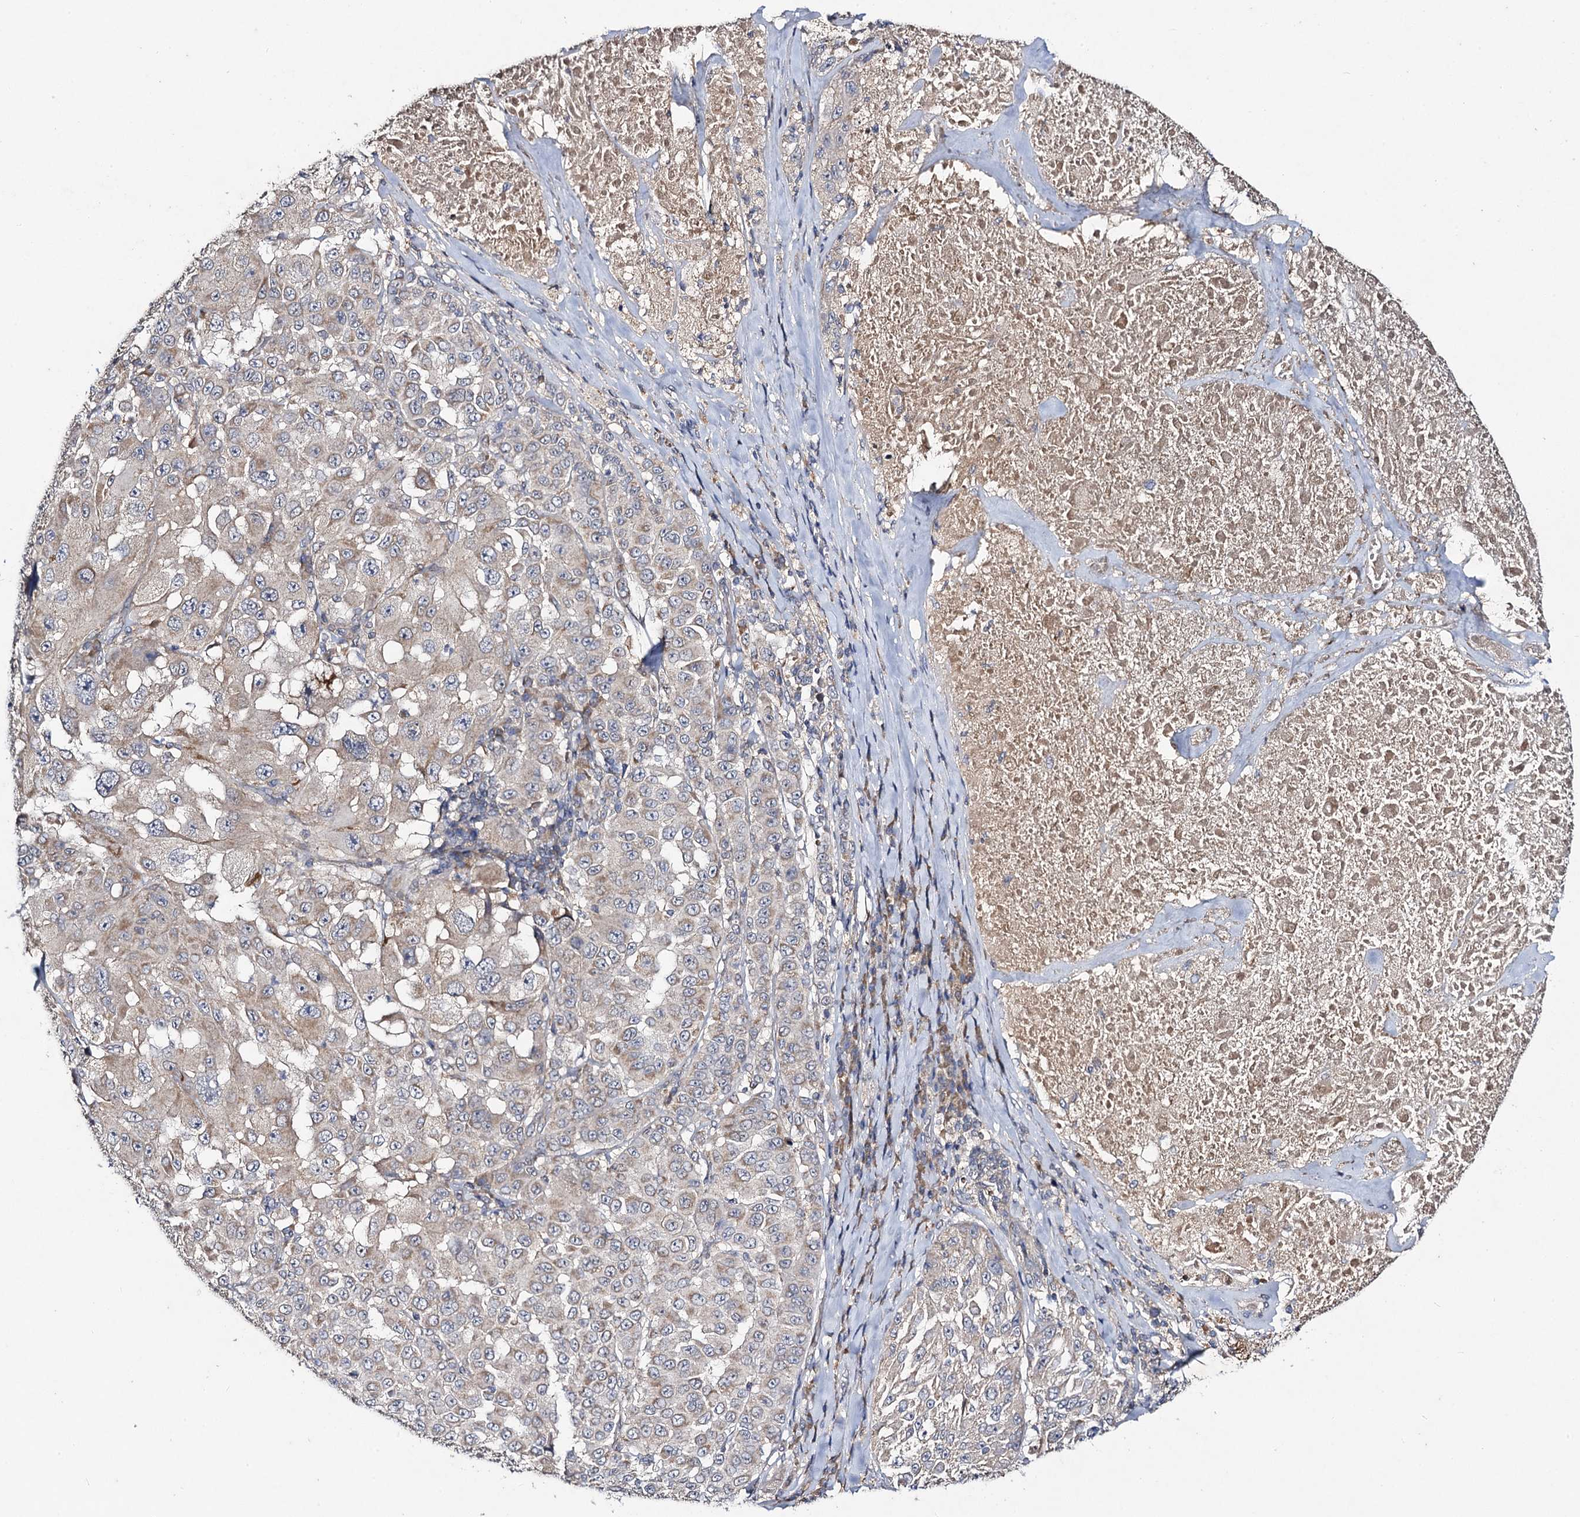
{"staining": {"intensity": "weak", "quantity": "25%-75%", "location": "cytoplasmic/membranous"}, "tissue": "melanoma", "cell_type": "Tumor cells", "image_type": "cancer", "snomed": [{"axis": "morphology", "description": "Malignant melanoma, Metastatic site"}, {"axis": "topography", "description": "Lymph node"}], "caption": "Human malignant melanoma (metastatic site) stained with a protein marker displays weak staining in tumor cells.", "gene": "VPS37D", "patient": {"sex": "male", "age": 62}}